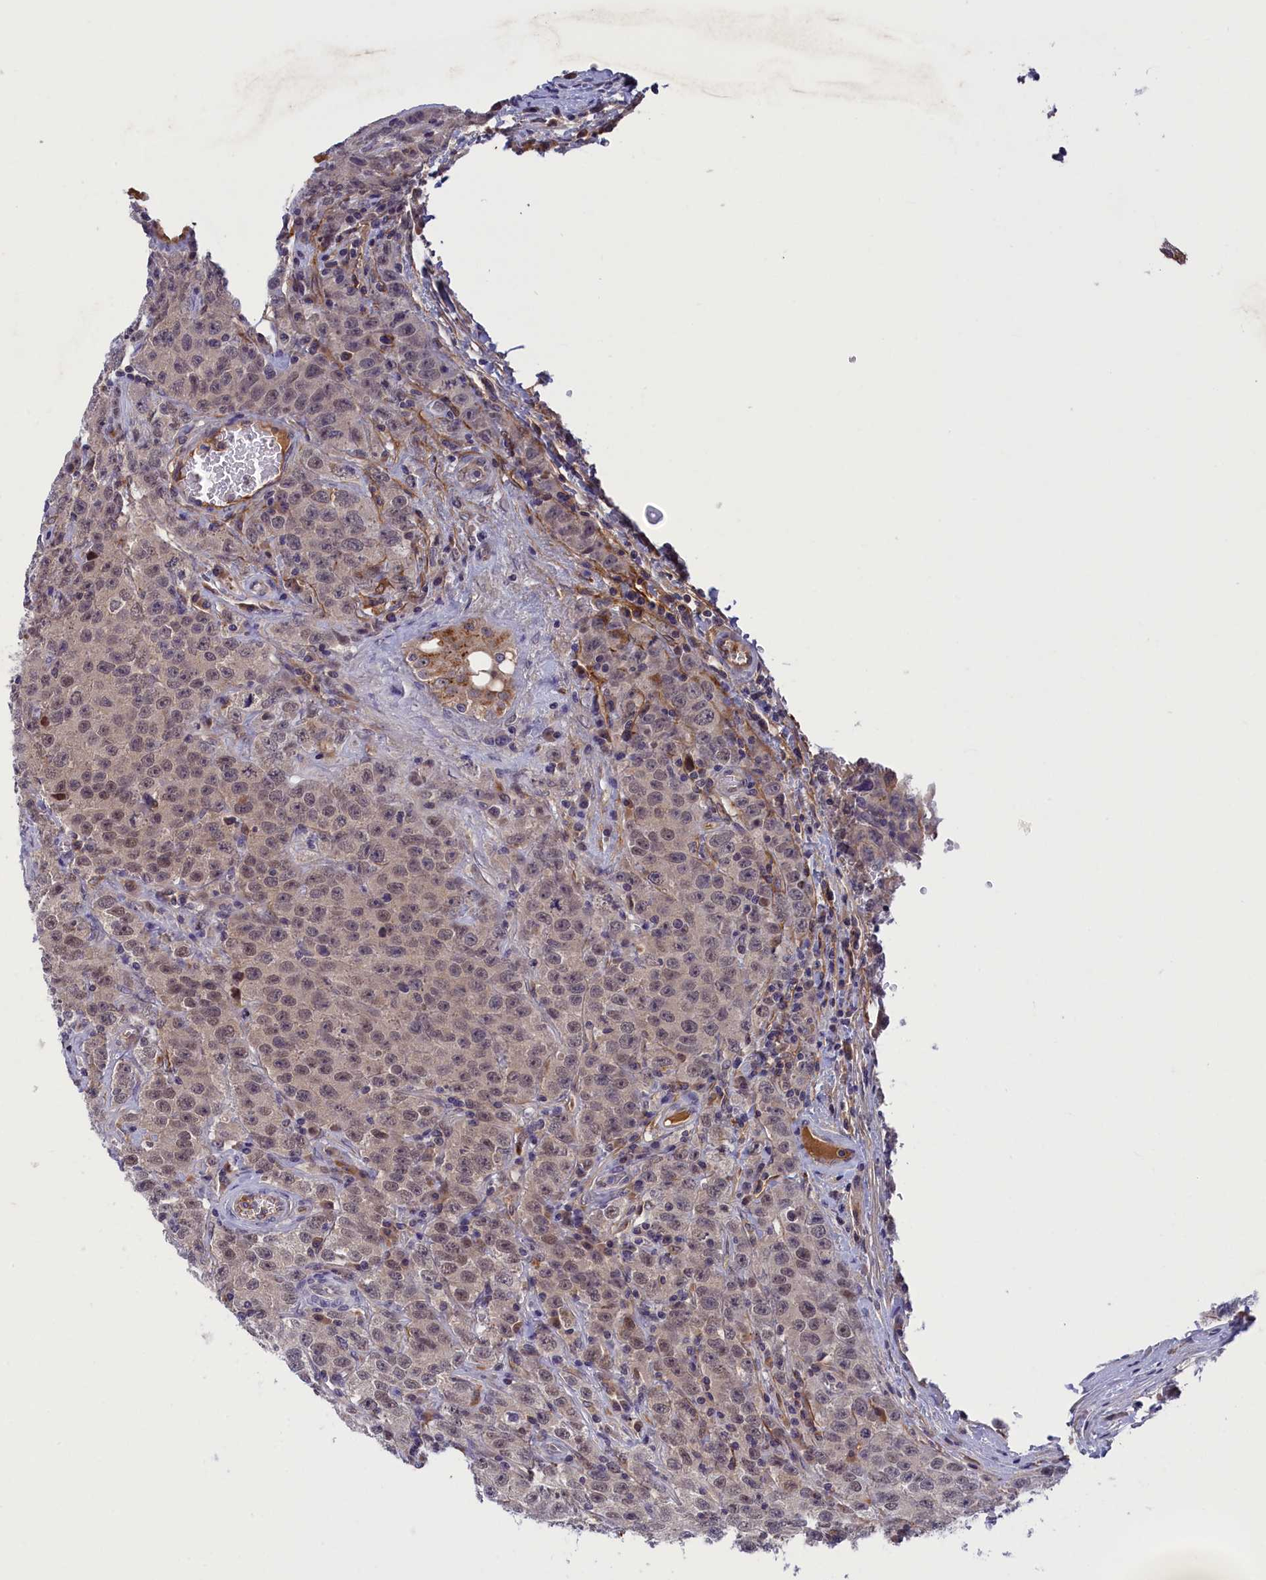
{"staining": {"intensity": "weak", "quantity": "25%-75%", "location": "nuclear"}, "tissue": "testis cancer", "cell_type": "Tumor cells", "image_type": "cancer", "snomed": [{"axis": "morphology", "description": "Seminoma, NOS"}, {"axis": "morphology", "description": "Carcinoma, Embryonal, NOS"}, {"axis": "topography", "description": "Testis"}], "caption": "Weak nuclear positivity is appreciated in approximately 25%-75% of tumor cells in testis cancer (seminoma).", "gene": "STYX", "patient": {"sex": "male", "age": 43}}